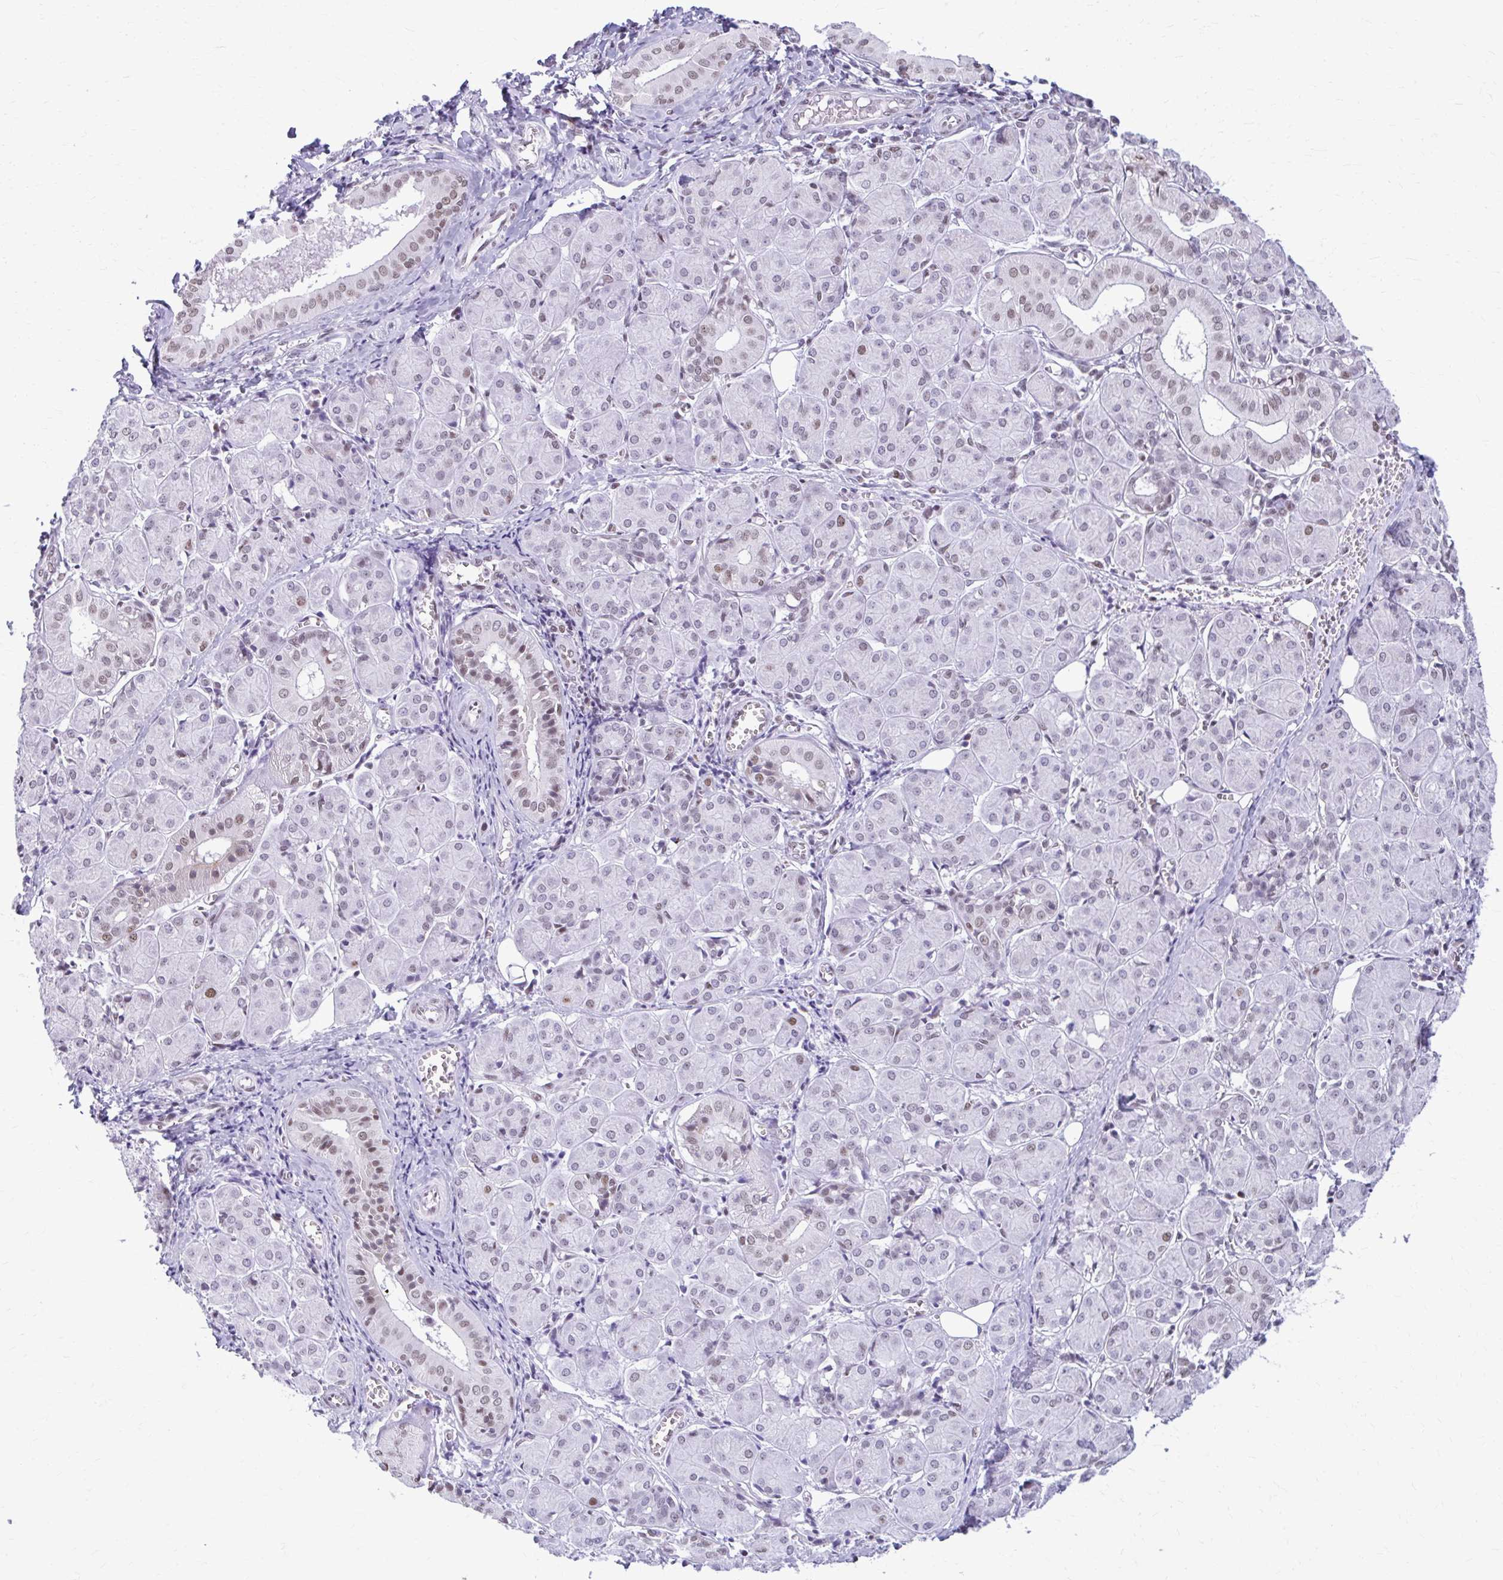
{"staining": {"intensity": "moderate", "quantity": "<25%", "location": "nuclear"}, "tissue": "salivary gland", "cell_type": "Glandular cells", "image_type": "normal", "snomed": [{"axis": "morphology", "description": "Normal tissue, NOS"}, {"axis": "morphology", "description": "Inflammation, NOS"}, {"axis": "topography", "description": "Lymph node"}, {"axis": "topography", "description": "Salivary gland"}], "caption": "DAB (3,3'-diaminobenzidine) immunohistochemical staining of benign human salivary gland exhibits moderate nuclear protein expression in approximately <25% of glandular cells. (brown staining indicates protein expression, while blue staining denotes nuclei).", "gene": "PABIR1", "patient": {"sex": "male", "age": 3}}